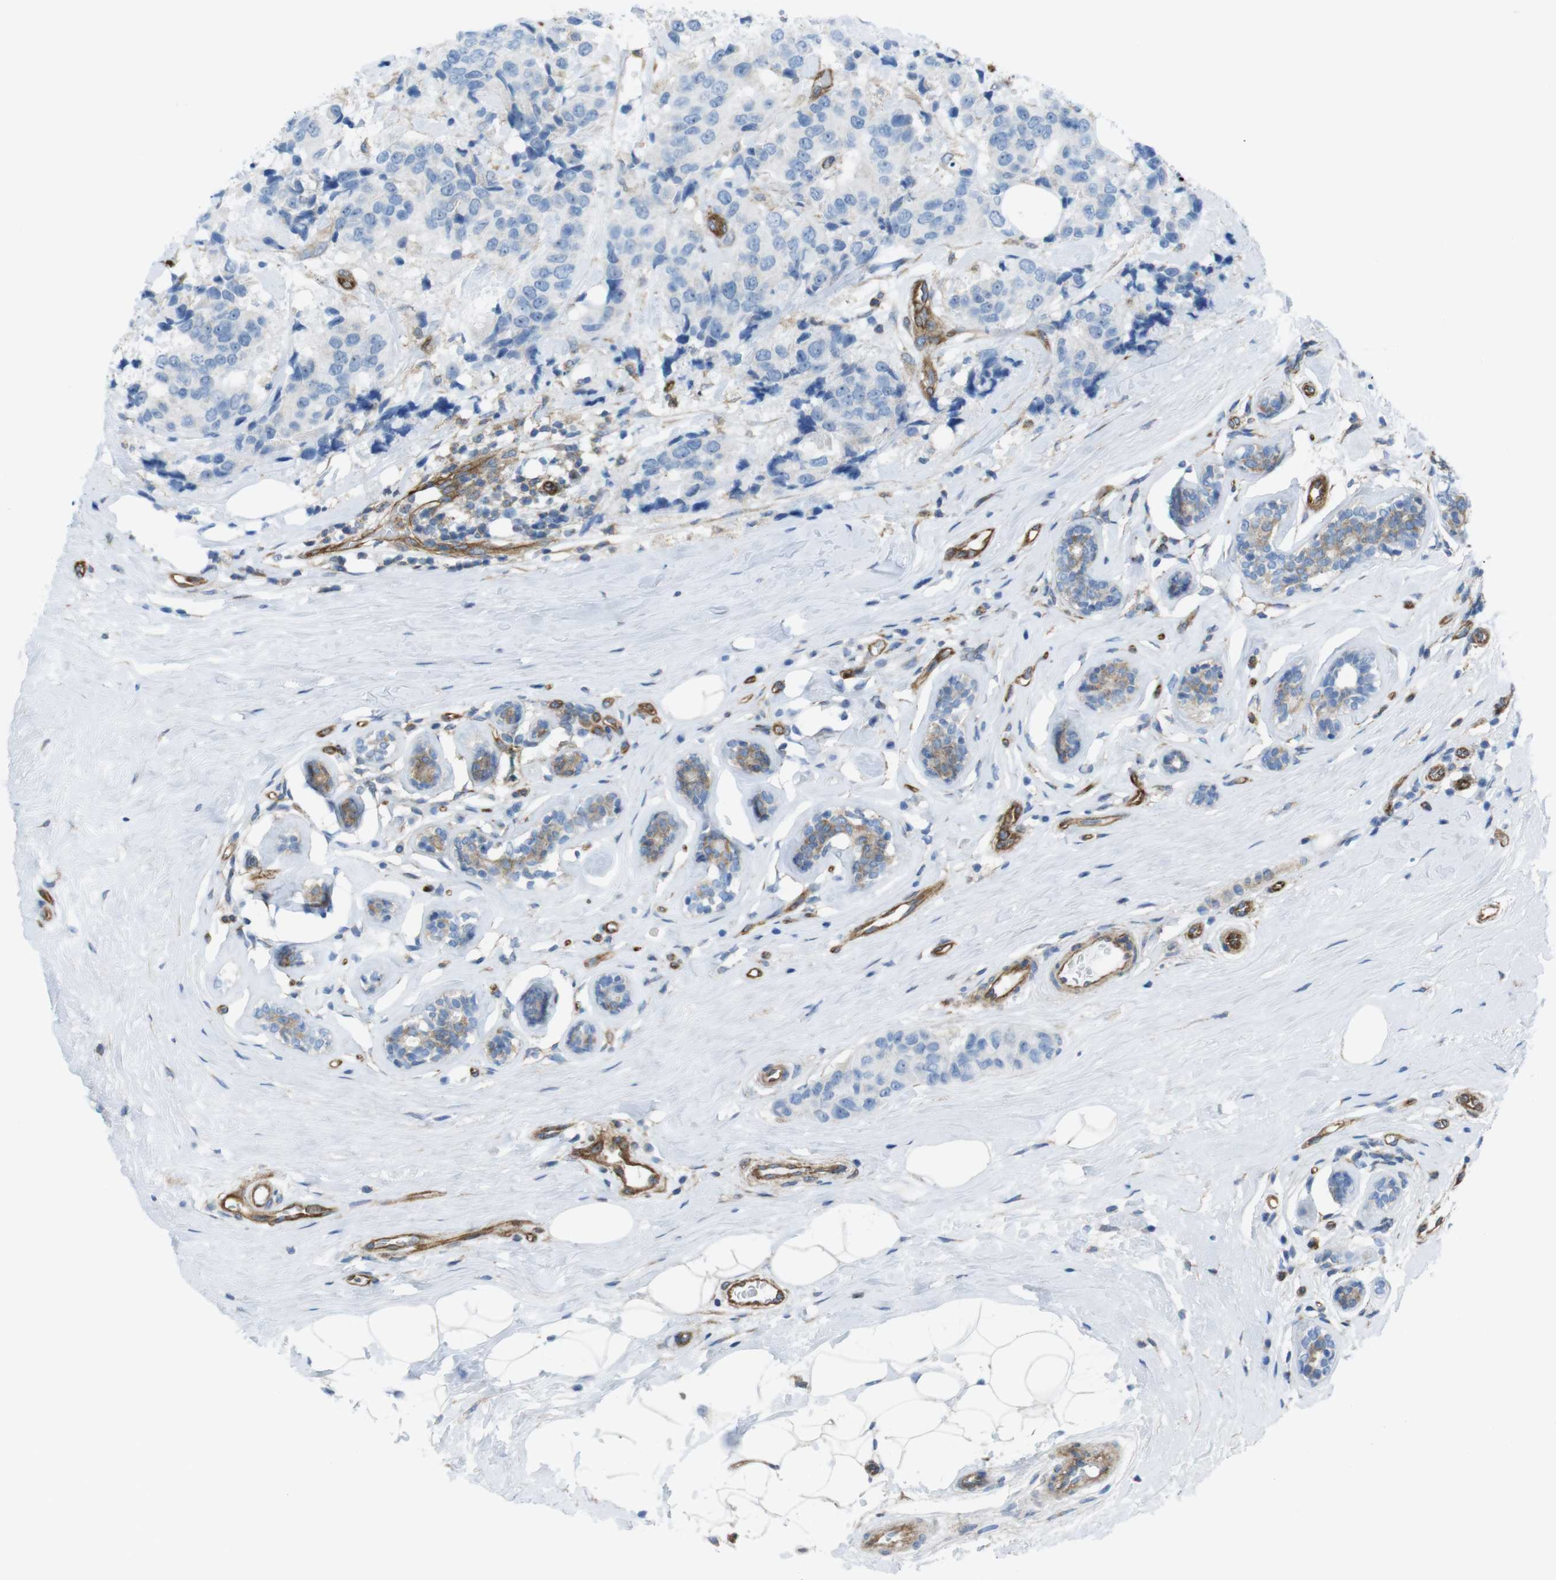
{"staining": {"intensity": "weak", "quantity": "<25%", "location": "nuclear"}, "tissue": "breast cancer", "cell_type": "Tumor cells", "image_type": "cancer", "snomed": [{"axis": "morphology", "description": "Normal tissue, NOS"}, {"axis": "morphology", "description": "Duct carcinoma"}, {"axis": "topography", "description": "Breast"}], "caption": "DAB immunohistochemical staining of human breast intraductal carcinoma displays no significant expression in tumor cells. (Stains: DAB (3,3'-diaminobenzidine) immunohistochemistry (IHC) with hematoxylin counter stain, Microscopy: brightfield microscopy at high magnification).", "gene": "DIAPH2", "patient": {"sex": "female", "age": 39}}